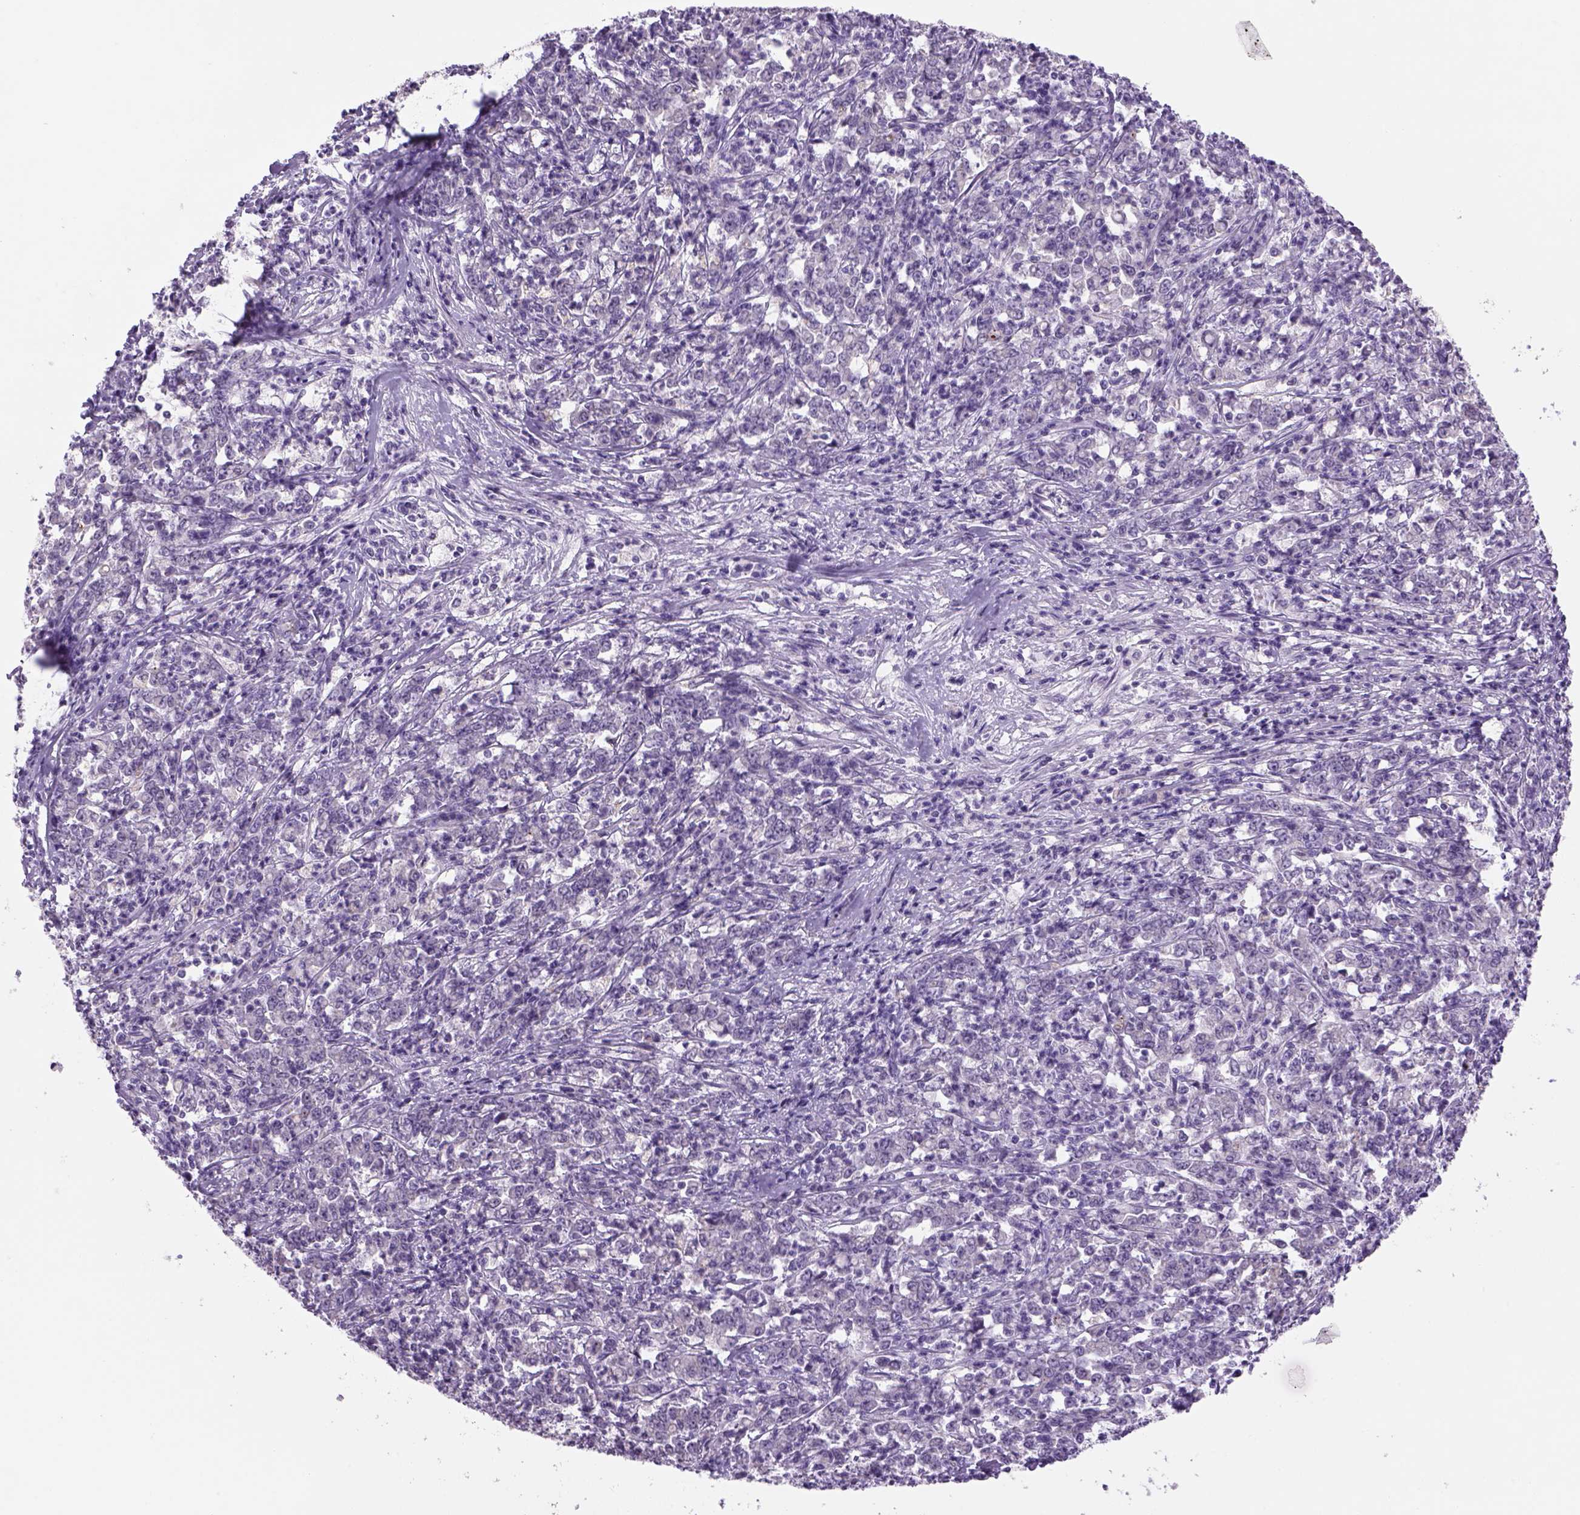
{"staining": {"intensity": "negative", "quantity": "none", "location": "none"}, "tissue": "stomach cancer", "cell_type": "Tumor cells", "image_type": "cancer", "snomed": [{"axis": "morphology", "description": "Adenocarcinoma, NOS"}, {"axis": "topography", "description": "Stomach, lower"}], "caption": "Immunohistochemistry of human stomach cancer reveals no positivity in tumor cells.", "gene": "DBH", "patient": {"sex": "female", "age": 71}}